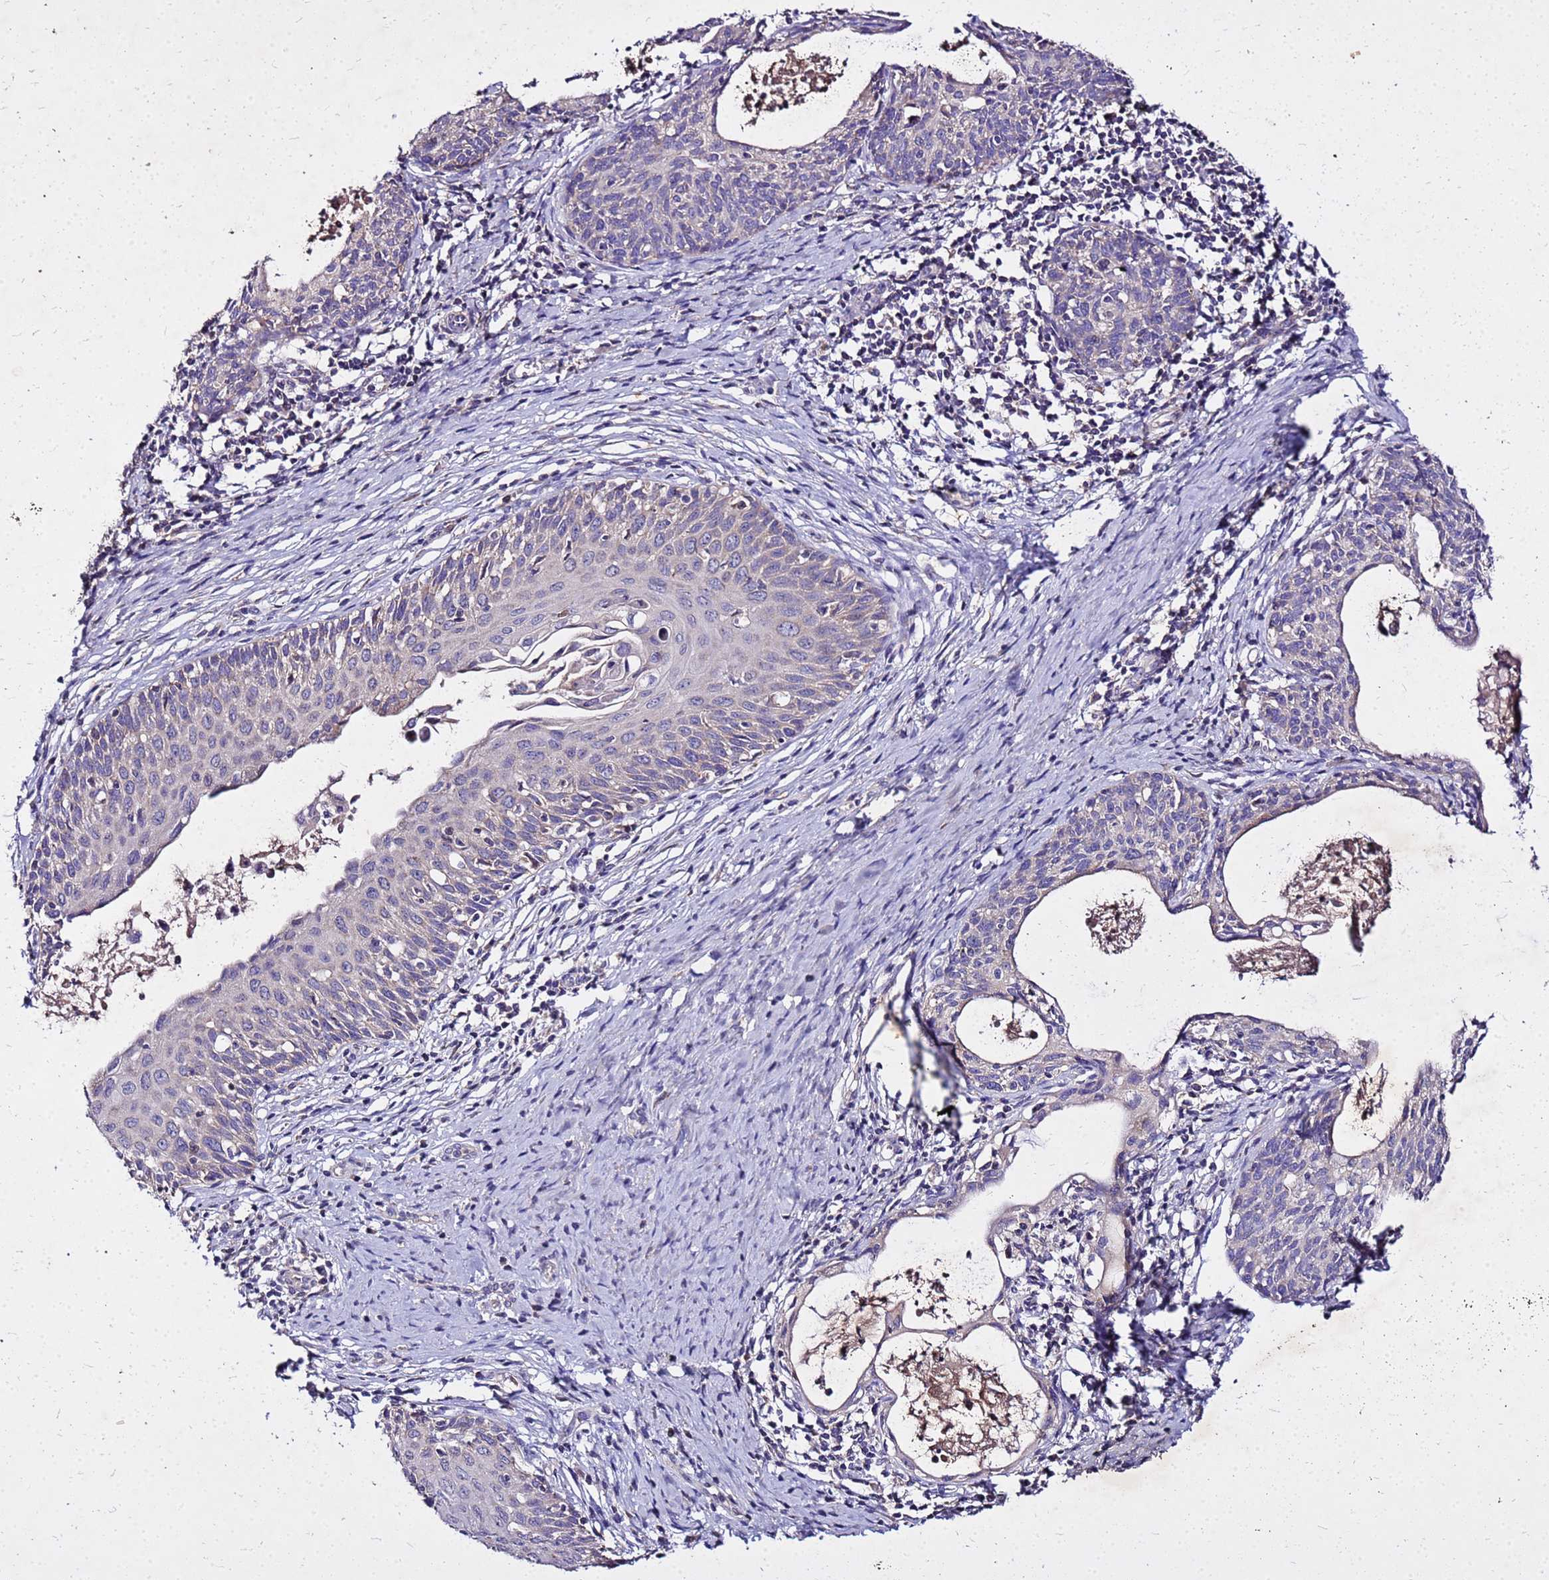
{"staining": {"intensity": "negative", "quantity": "none", "location": "none"}, "tissue": "cervical cancer", "cell_type": "Tumor cells", "image_type": "cancer", "snomed": [{"axis": "morphology", "description": "Squamous cell carcinoma, NOS"}, {"axis": "topography", "description": "Cervix"}], "caption": "A high-resolution micrograph shows IHC staining of cervical cancer (squamous cell carcinoma), which displays no significant staining in tumor cells.", "gene": "COX14", "patient": {"sex": "female", "age": 52}}